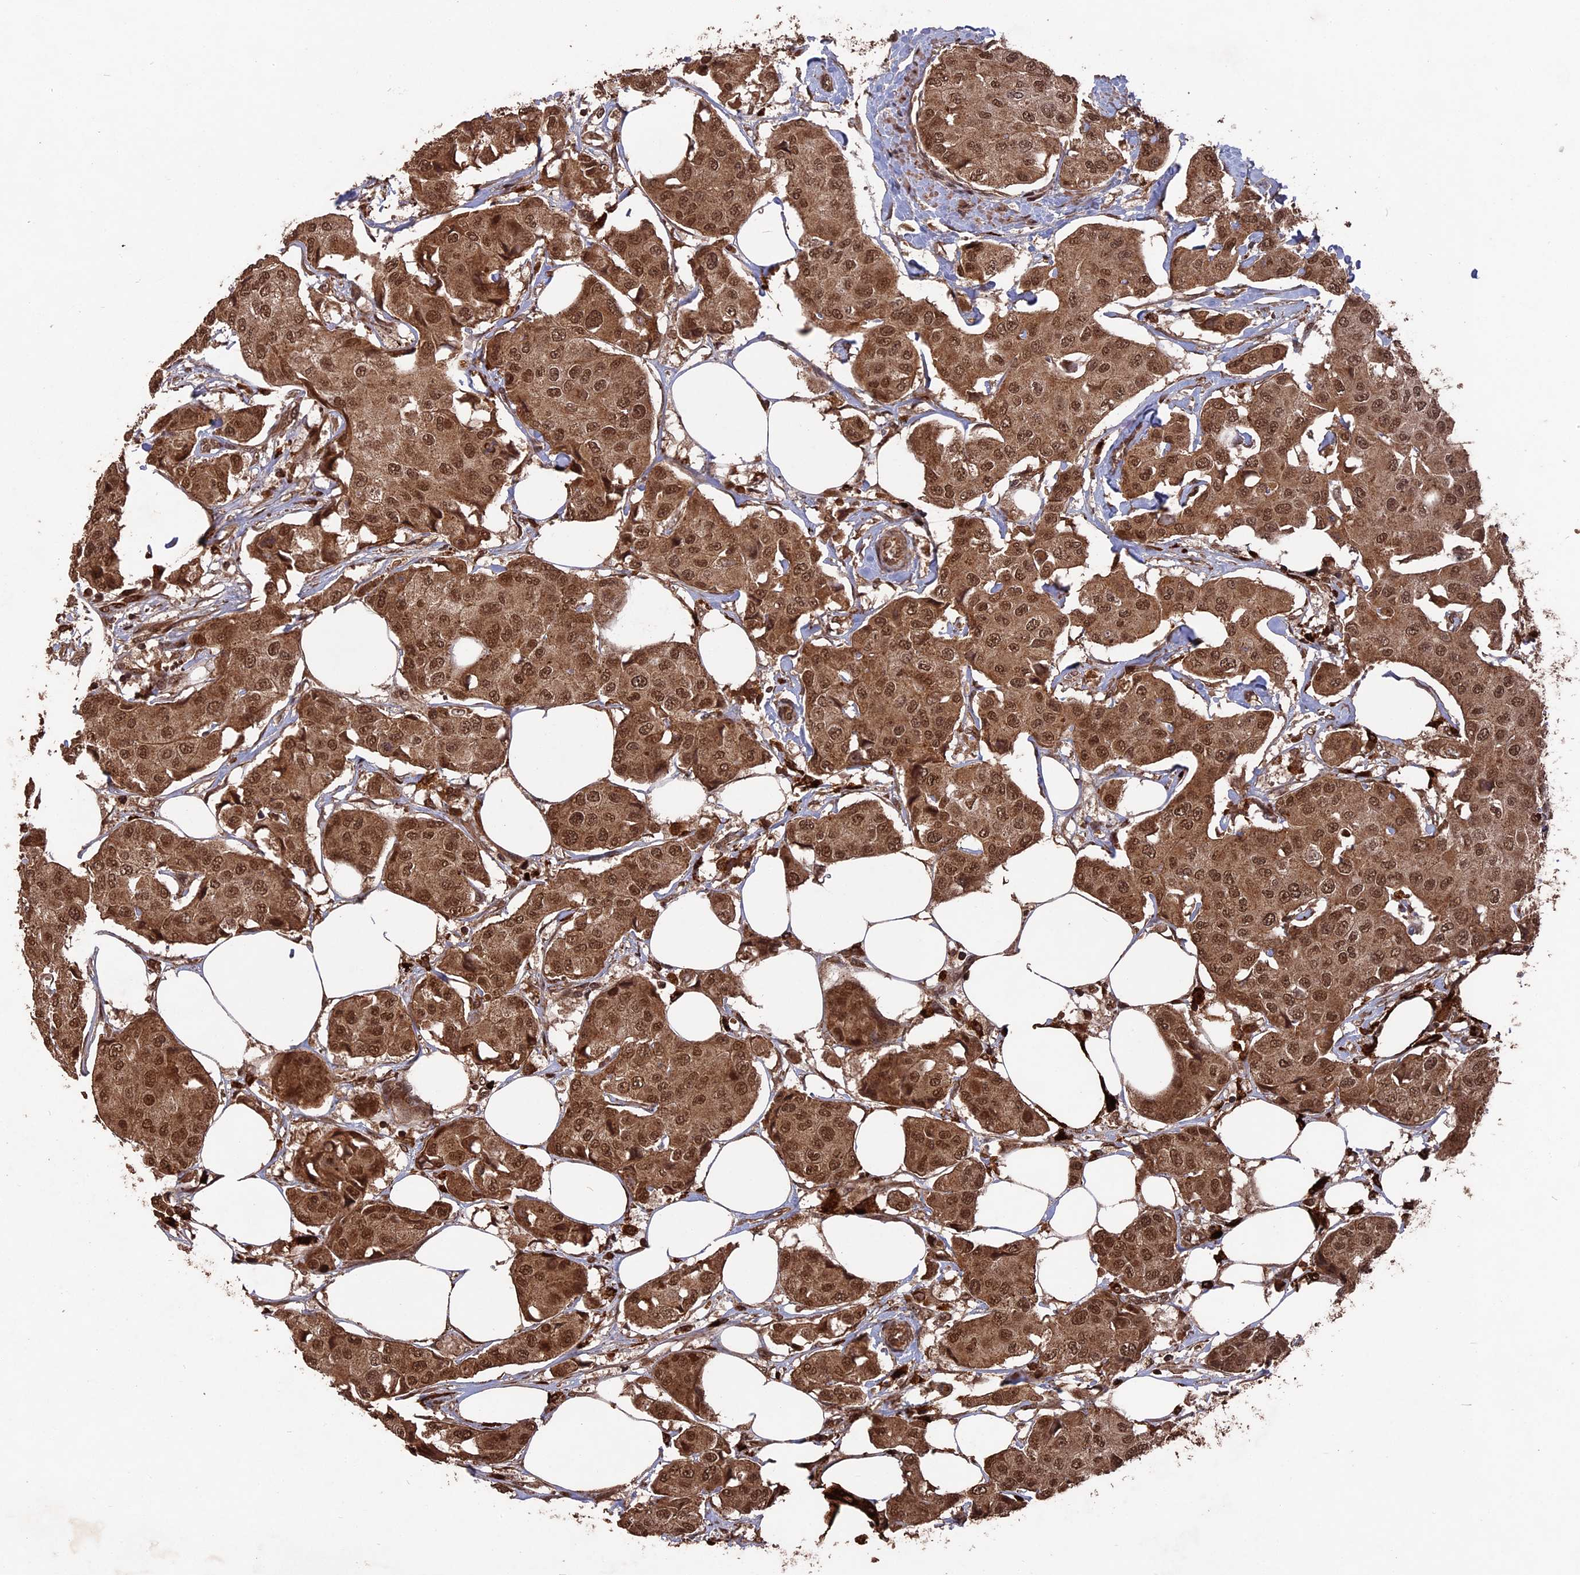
{"staining": {"intensity": "moderate", "quantity": ">75%", "location": "cytoplasmic/membranous,nuclear"}, "tissue": "breast cancer", "cell_type": "Tumor cells", "image_type": "cancer", "snomed": [{"axis": "morphology", "description": "Duct carcinoma"}, {"axis": "topography", "description": "Breast"}], "caption": "Protein analysis of breast cancer (infiltrating ductal carcinoma) tissue demonstrates moderate cytoplasmic/membranous and nuclear expression in about >75% of tumor cells. Using DAB (brown) and hematoxylin (blue) stains, captured at high magnification using brightfield microscopy.", "gene": "TELO2", "patient": {"sex": "female", "age": 80}}